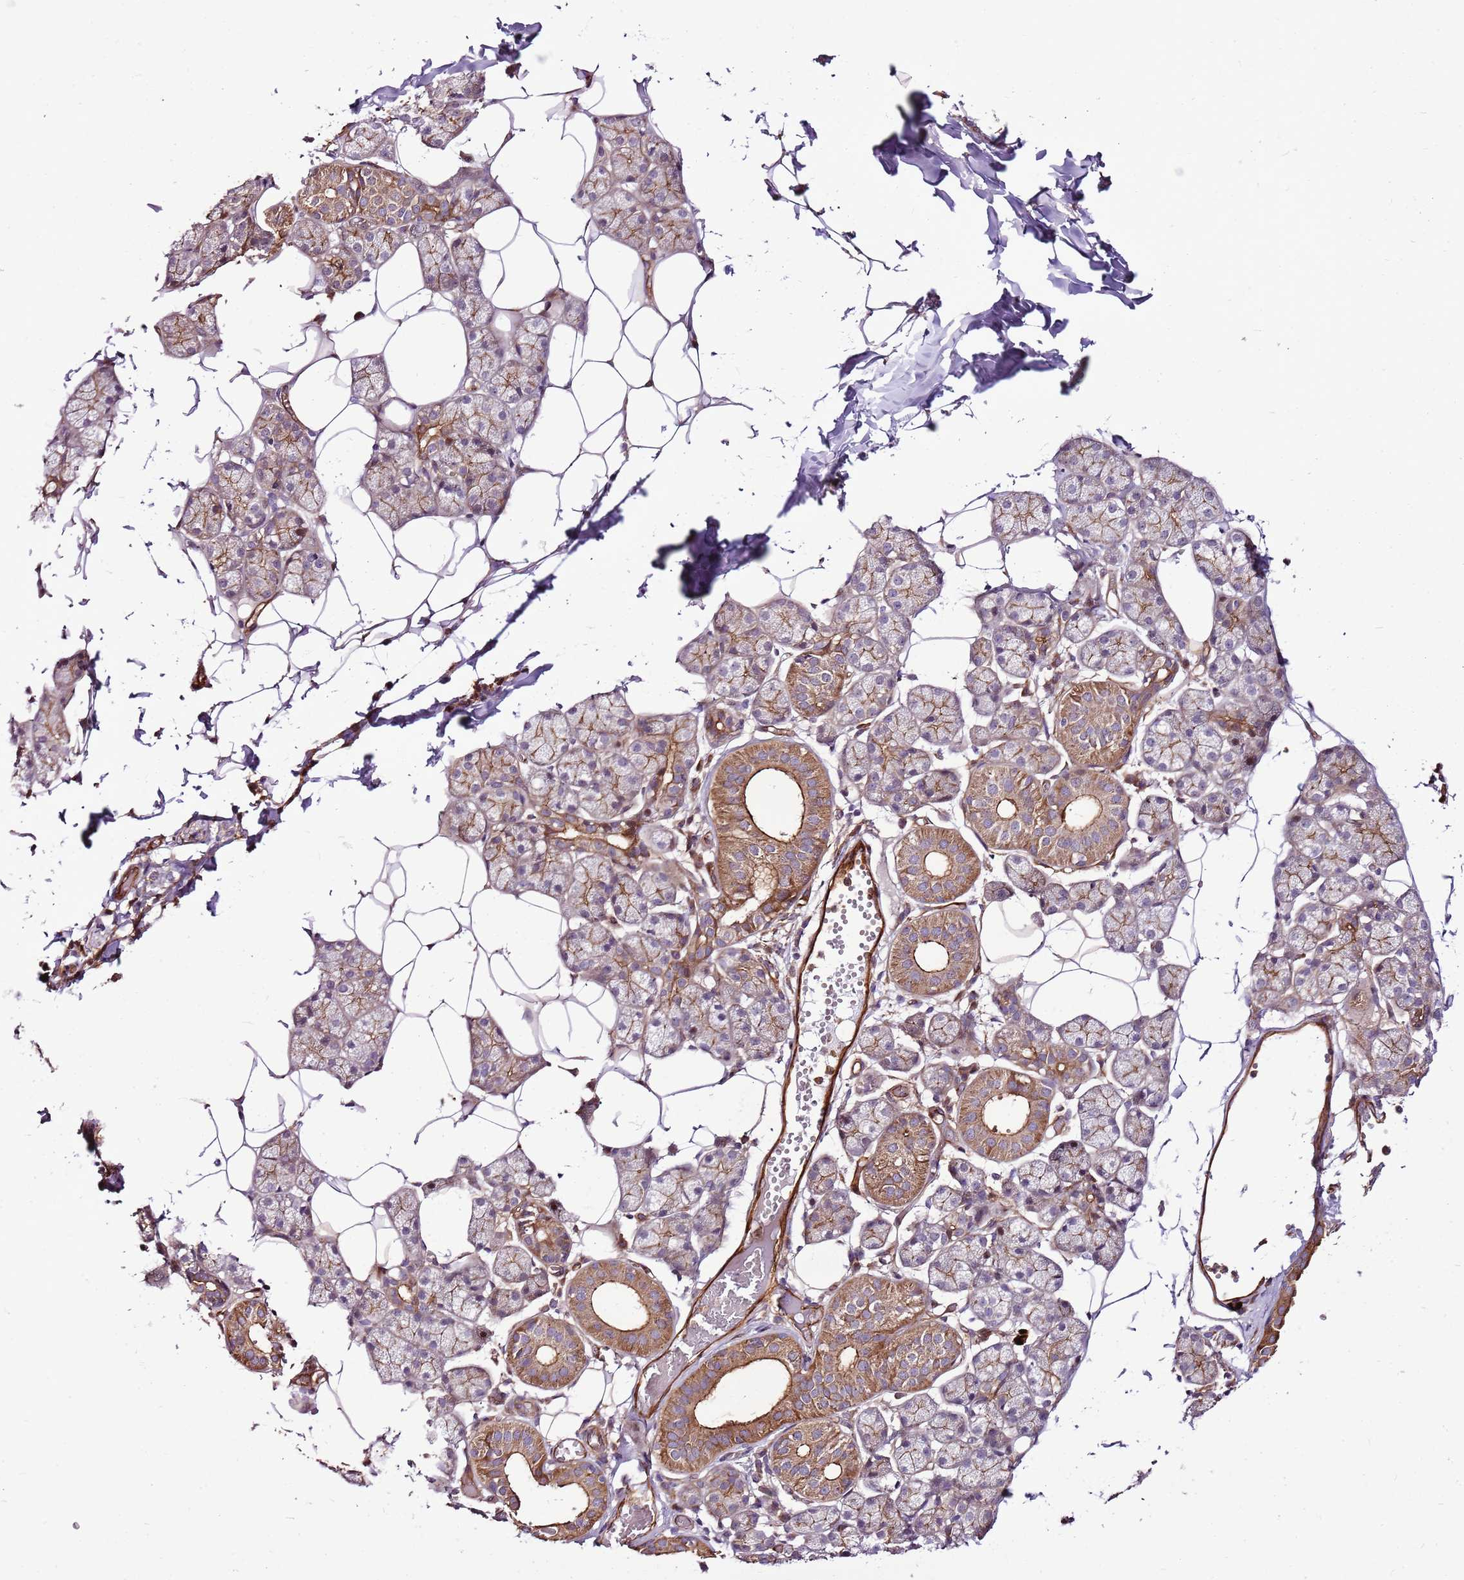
{"staining": {"intensity": "strong", "quantity": "25%-75%", "location": "cytoplasmic/membranous"}, "tissue": "salivary gland", "cell_type": "Glandular cells", "image_type": "normal", "snomed": [{"axis": "morphology", "description": "Normal tissue, NOS"}, {"axis": "topography", "description": "Salivary gland"}], "caption": "Normal salivary gland exhibits strong cytoplasmic/membranous staining in approximately 25%-75% of glandular cells, visualized by immunohistochemistry. Immunohistochemistry (ihc) stains the protein of interest in brown and the nuclei are stained blue.", "gene": "ZNF827", "patient": {"sex": "female", "age": 33}}